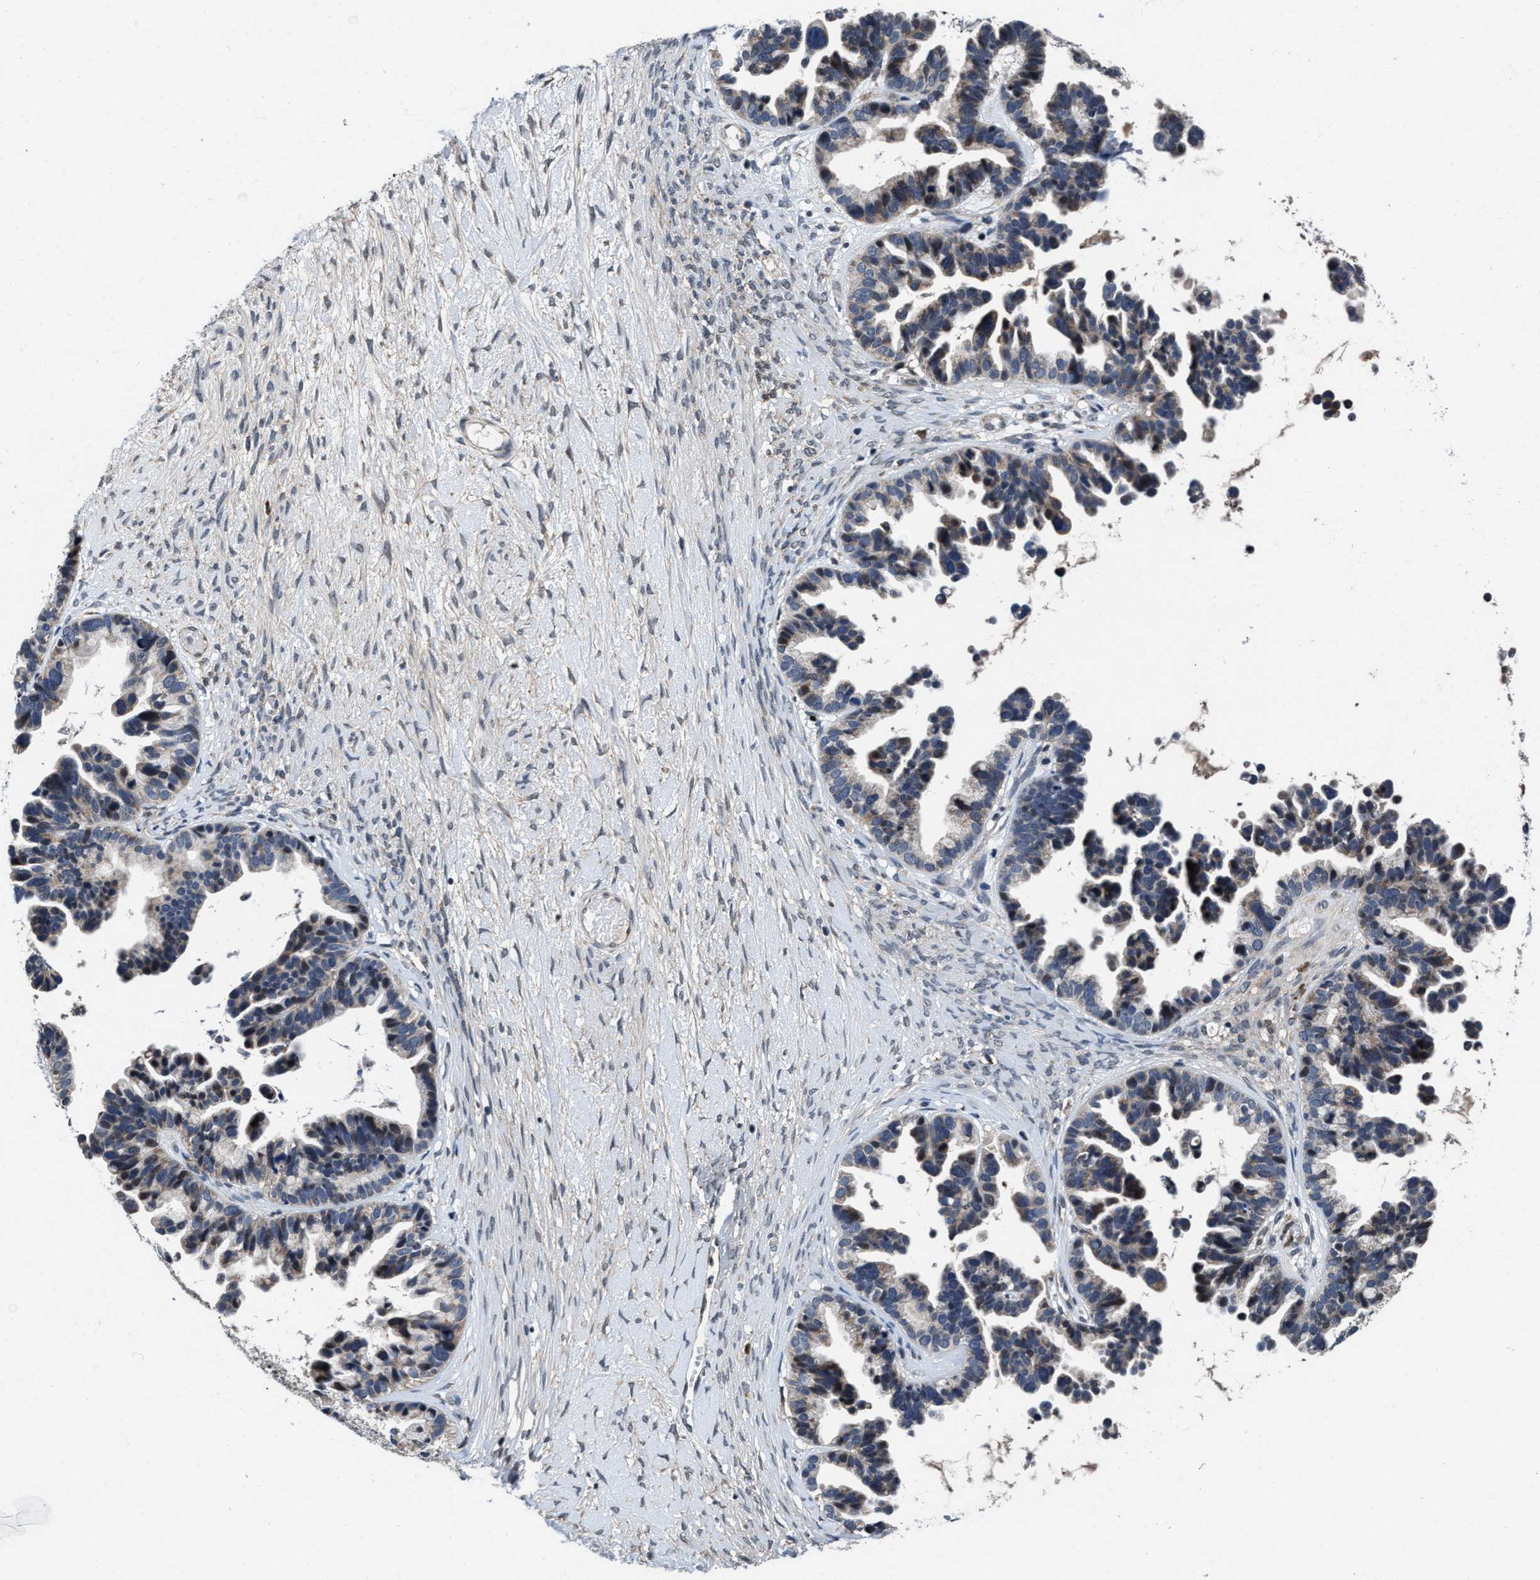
{"staining": {"intensity": "negative", "quantity": "none", "location": "none"}, "tissue": "ovarian cancer", "cell_type": "Tumor cells", "image_type": "cancer", "snomed": [{"axis": "morphology", "description": "Cystadenocarcinoma, serous, NOS"}, {"axis": "topography", "description": "Ovary"}], "caption": "Immunohistochemistry (IHC) photomicrograph of neoplastic tissue: human ovarian serous cystadenocarcinoma stained with DAB (3,3'-diaminobenzidine) exhibits no significant protein expression in tumor cells.", "gene": "TMEM53", "patient": {"sex": "female", "age": 56}}